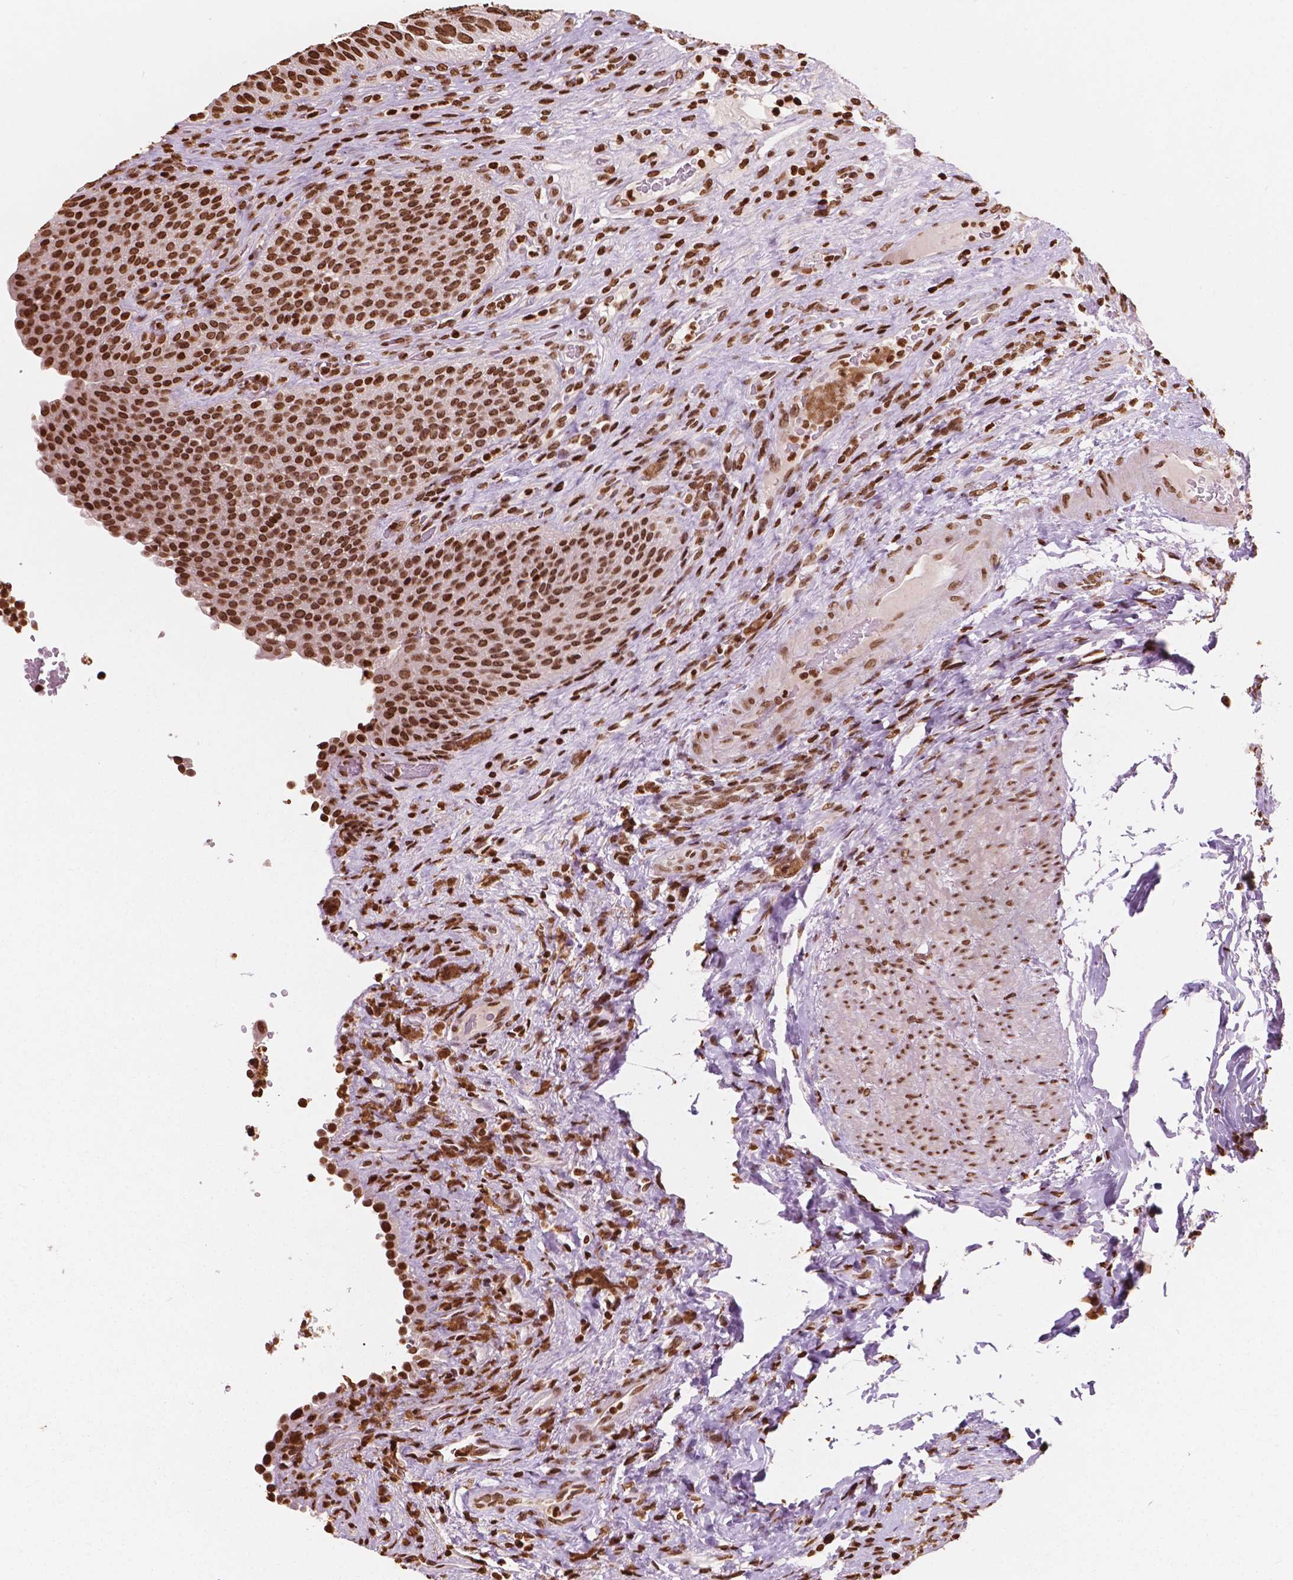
{"staining": {"intensity": "strong", "quantity": ">75%", "location": "nuclear"}, "tissue": "urinary bladder", "cell_type": "Urothelial cells", "image_type": "normal", "snomed": [{"axis": "morphology", "description": "Normal tissue, NOS"}, {"axis": "topography", "description": "Urinary bladder"}, {"axis": "topography", "description": "Peripheral nerve tissue"}], "caption": "Benign urinary bladder demonstrates strong nuclear expression in about >75% of urothelial cells, visualized by immunohistochemistry.", "gene": "H3C7", "patient": {"sex": "male", "age": 66}}